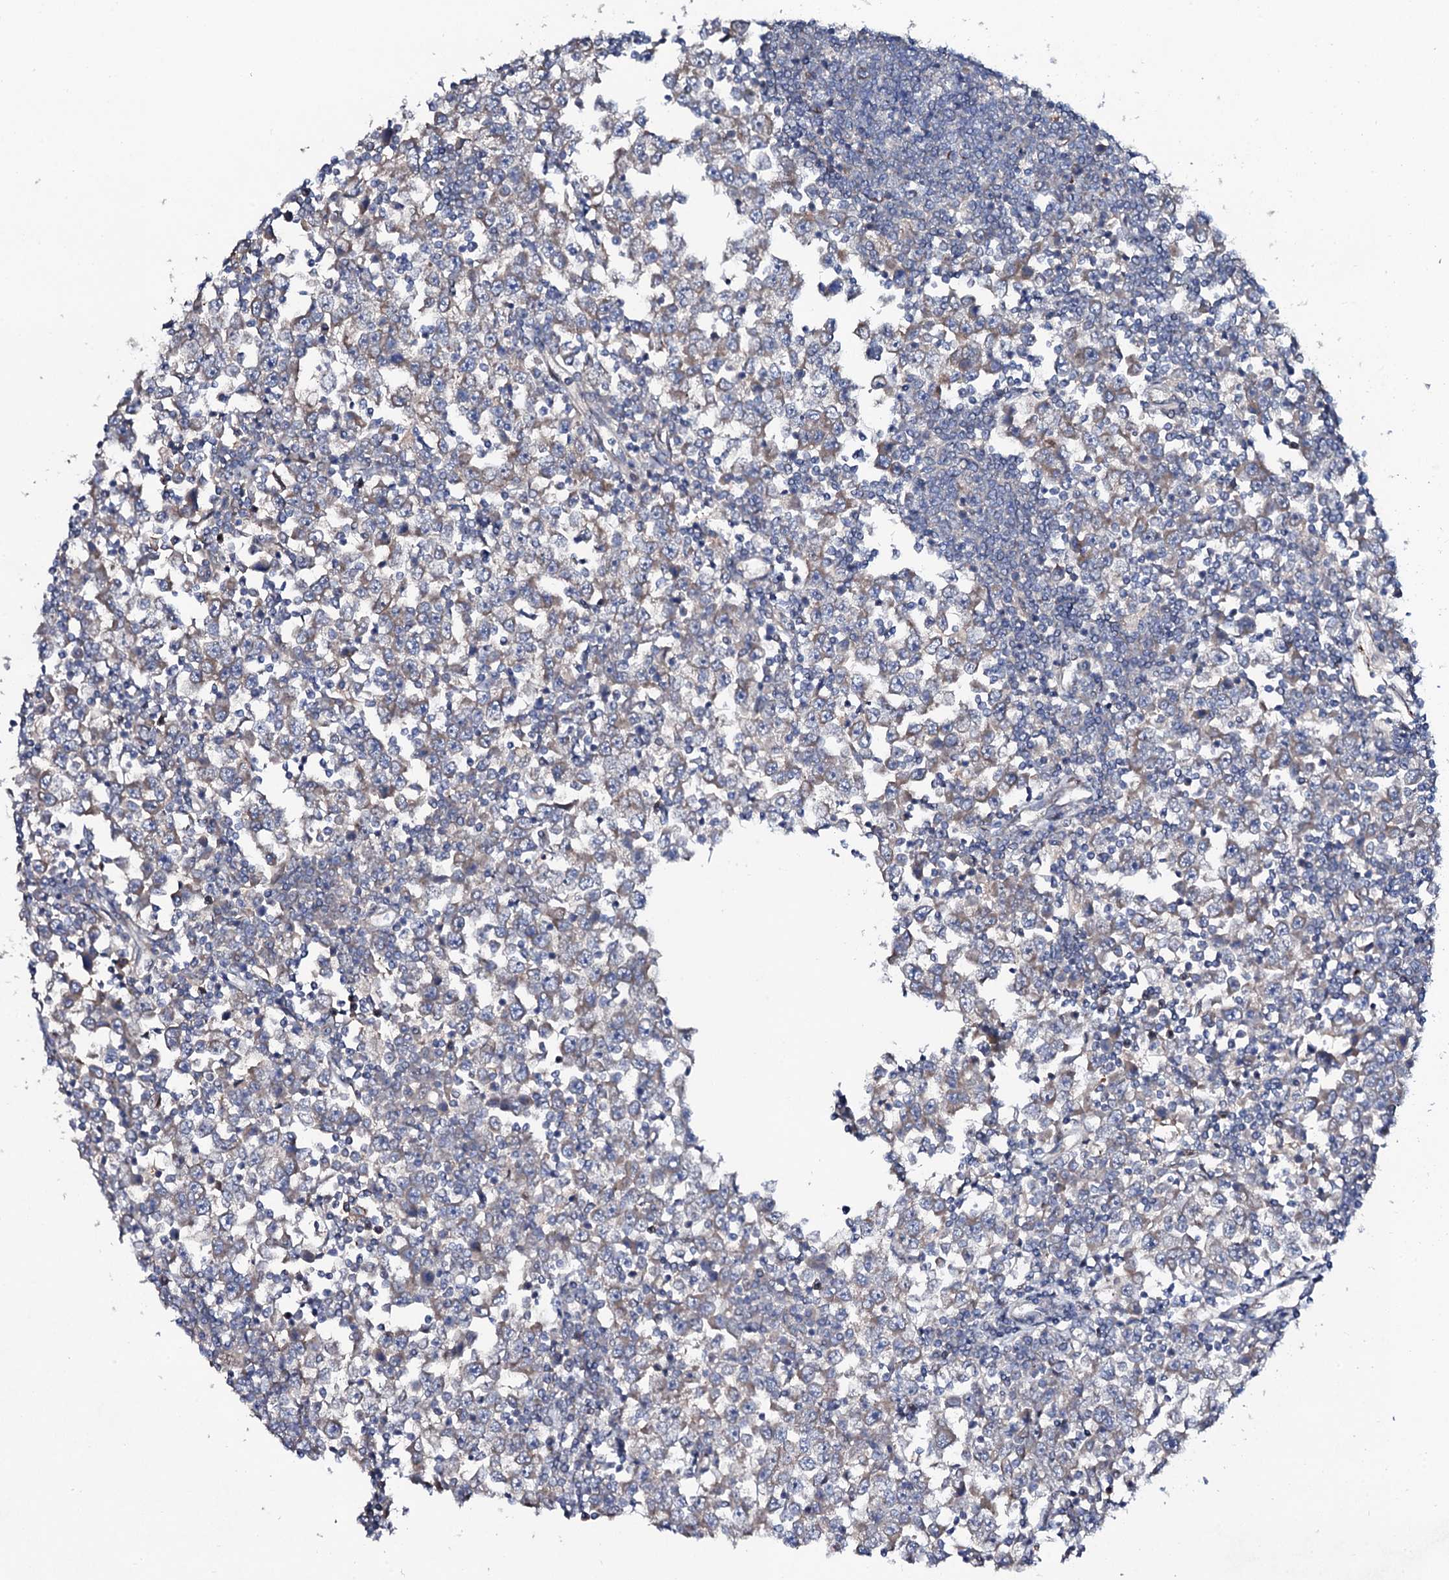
{"staining": {"intensity": "weak", "quantity": ">75%", "location": "cytoplasmic/membranous"}, "tissue": "testis cancer", "cell_type": "Tumor cells", "image_type": "cancer", "snomed": [{"axis": "morphology", "description": "Seminoma, NOS"}, {"axis": "topography", "description": "Testis"}], "caption": "Protein expression analysis of human testis cancer reveals weak cytoplasmic/membranous staining in about >75% of tumor cells.", "gene": "PPP1R3D", "patient": {"sex": "male", "age": 65}}